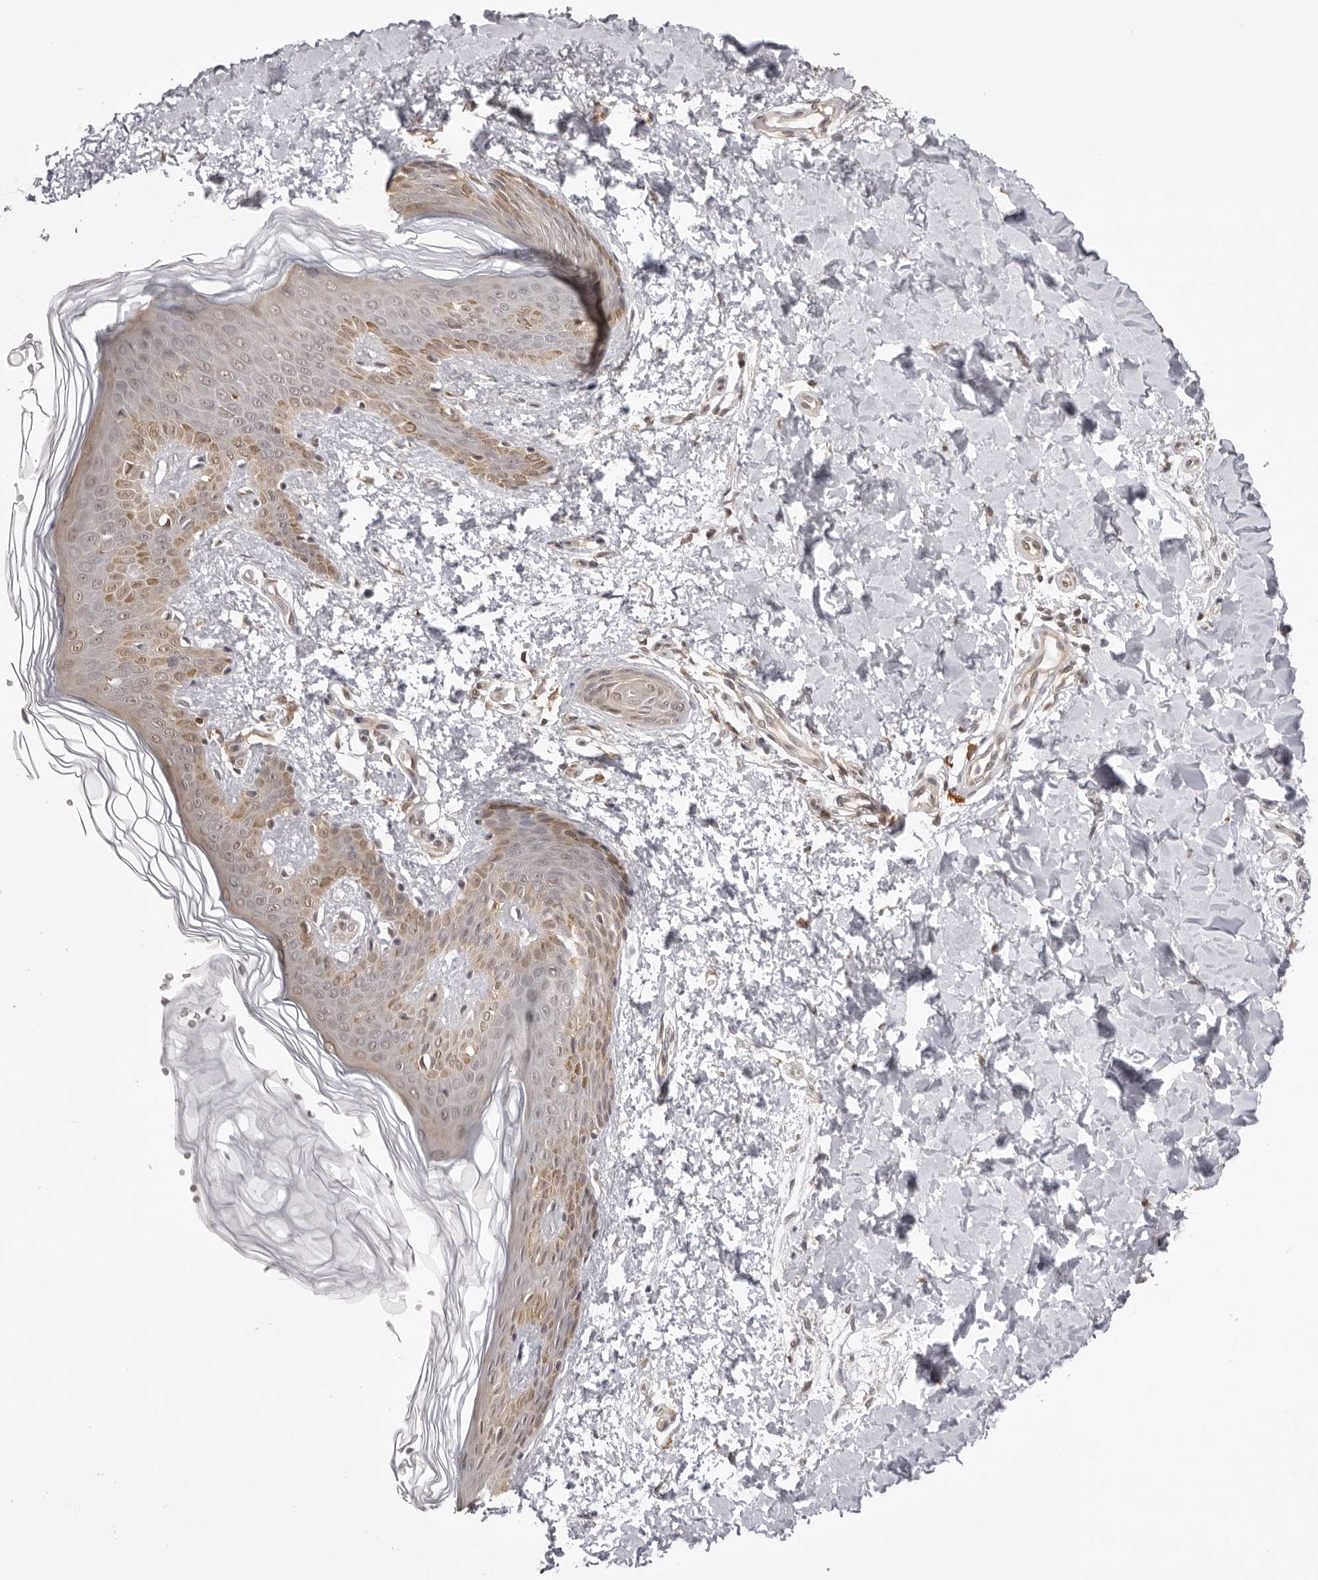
{"staining": {"intensity": "negative", "quantity": "none", "location": "none"}, "tissue": "skin", "cell_type": "Fibroblasts", "image_type": "normal", "snomed": [{"axis": "morphology", "description": "Normal tissue, NOS"}, {"axis": "morphology", "description": "Neoplasm, benign, NOS"}, {"axis": "topography", "description": "Skin"}, {"axis": "topography", "description": "Soft tissue"}], "caption": "Immunohistochemistry (IHC) of unremarkable human skin exhibits no staining in fibroblasts. (DAB immunohistochemistry with hematoxylin counter stain).", "gene": "ZC3H11A", "patient": {"sex": "male", "age": 26}}